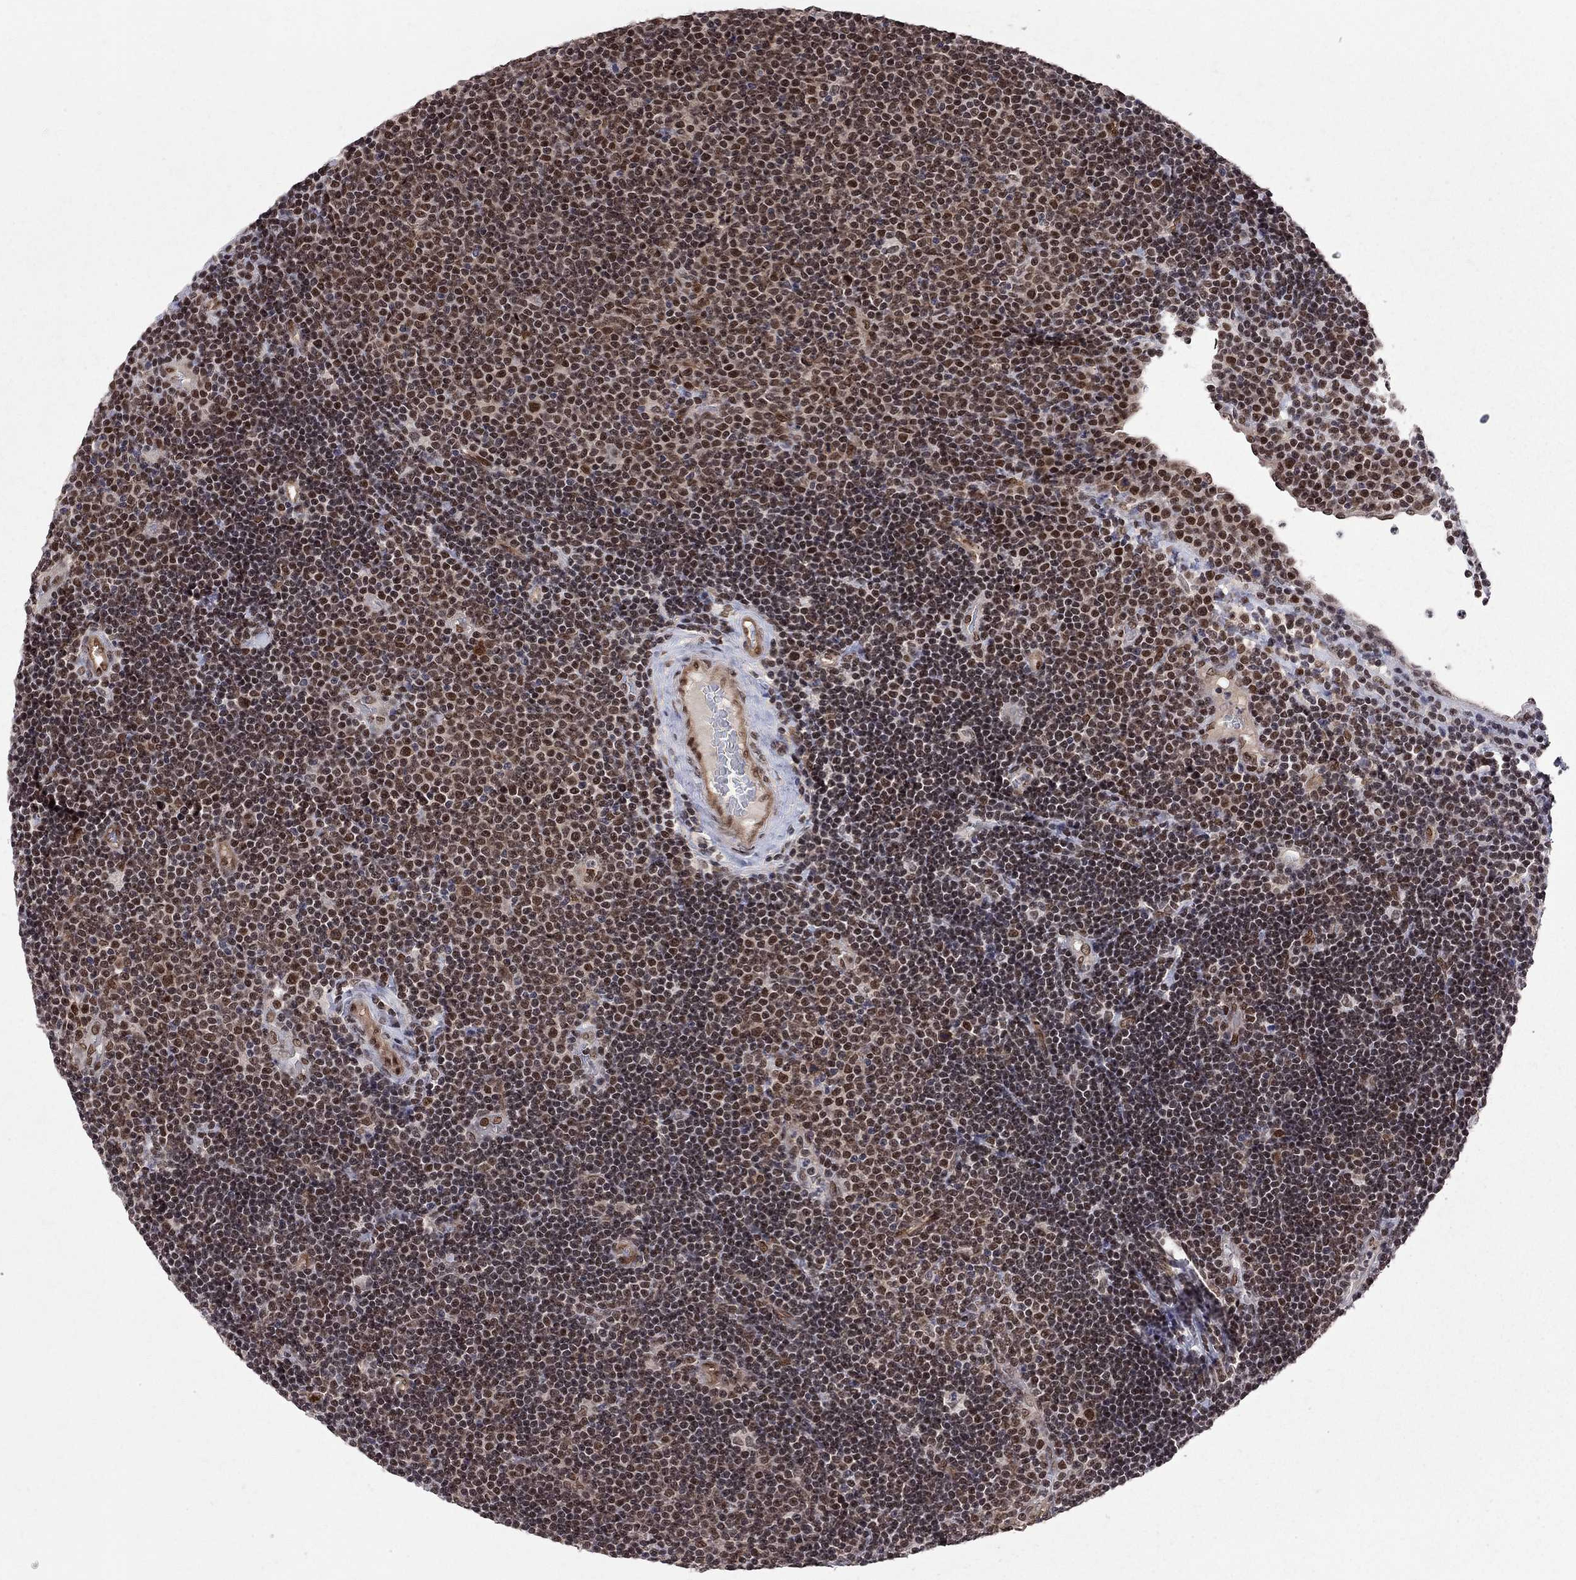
{"staining": {"intensity": "moderate", "quantity": "25%-75%", "location": "nuclear"}, "tissue": "lymphoma", "cell_type": "Tumor cells", "image_type": "cancer", "snomed": [{"axis": "morphology", "description": "Malignant lymphoma, non-Hodgkin's type, Low grade"}, {"axis": "topography", "description": "Brain"}], "caption": "Tumor cells demonstrate medium levels of moderate nuclear positivity in approximately 25%-75% of cells in human lymphoma.", "gene": "SAP30L", "patient": {"sex": "female", "age": 66}}